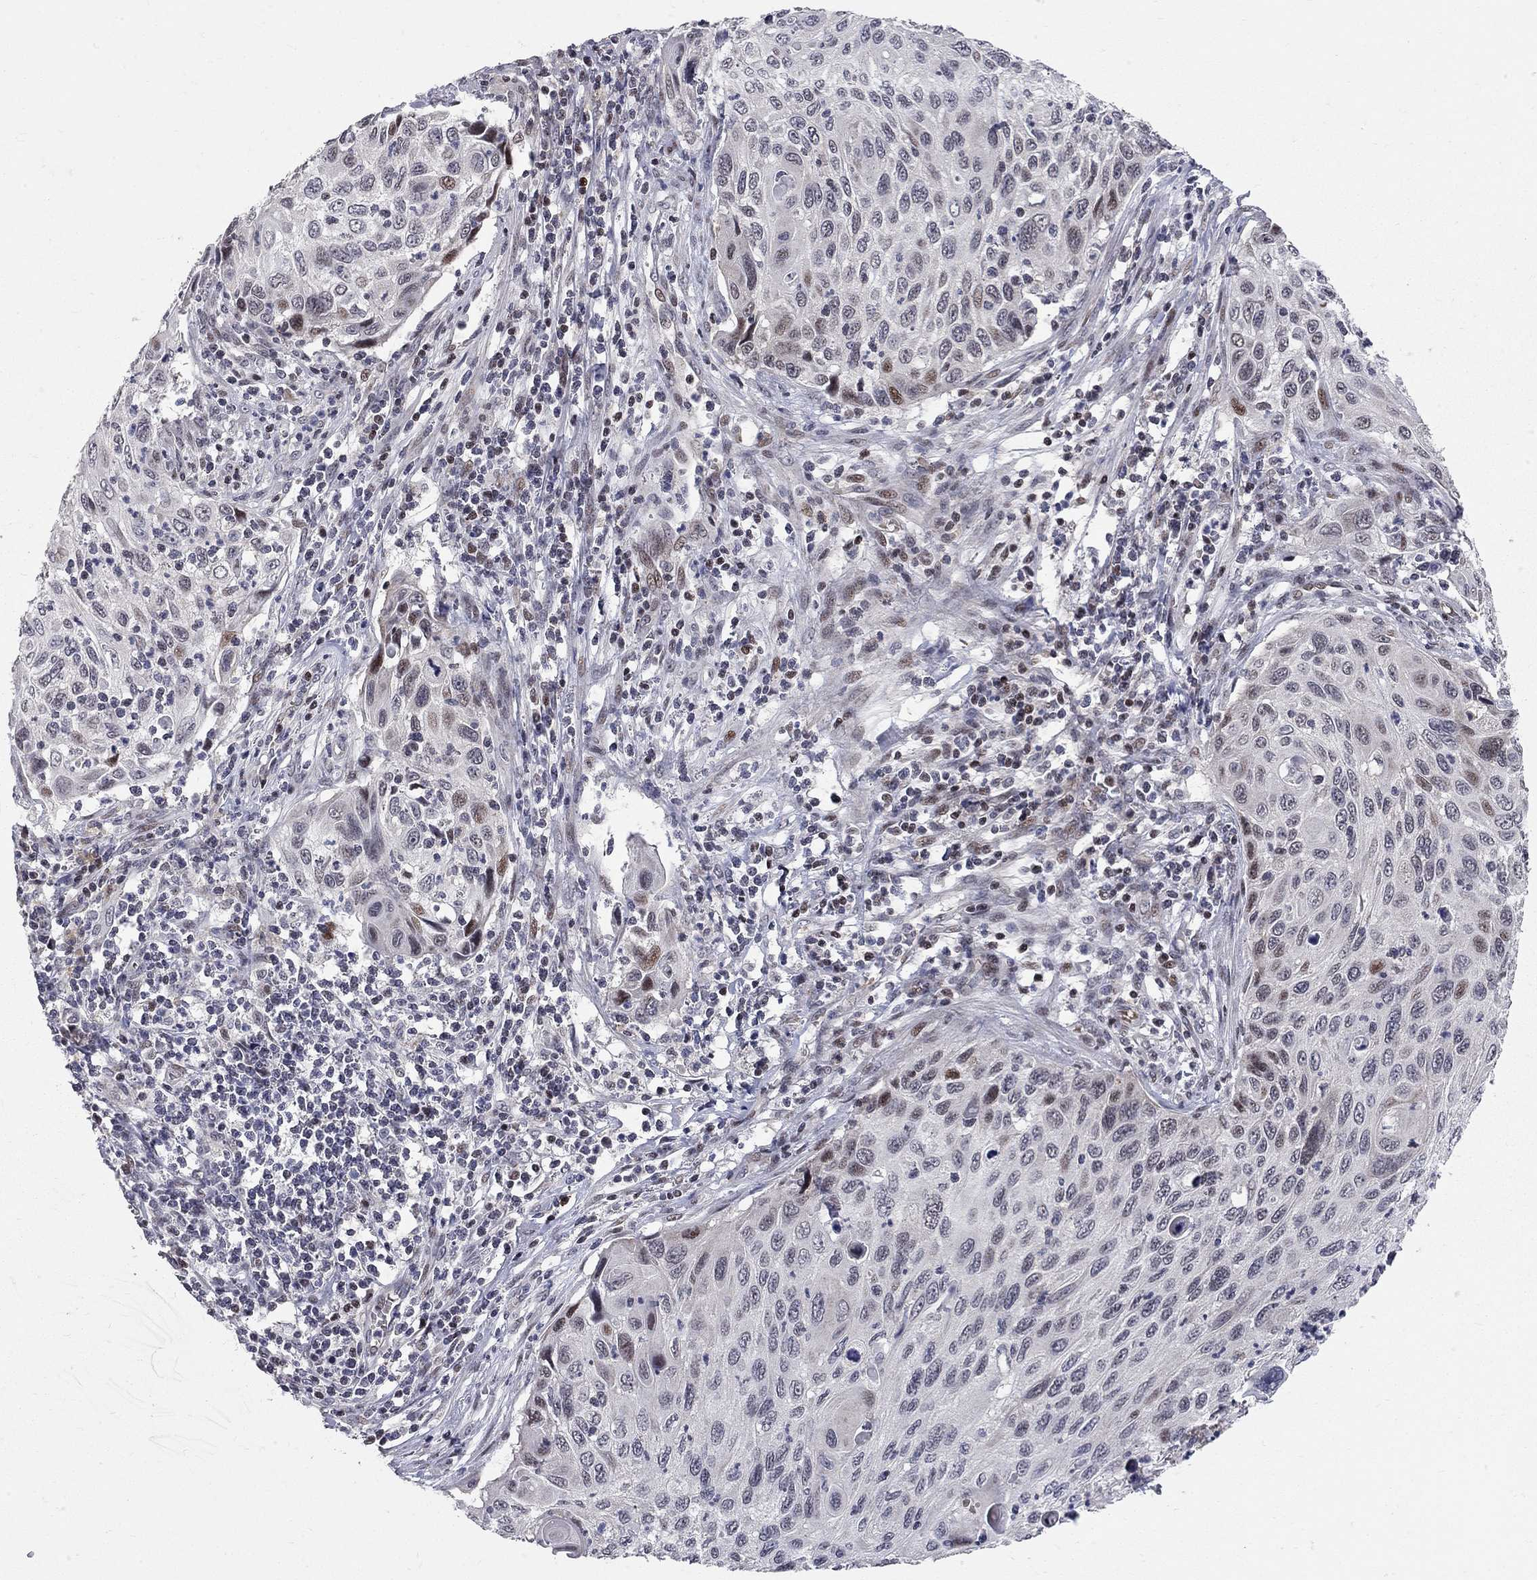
{"staining": {"intensity": "weak", "quantity": "<25%", "location": "nuclear"}, "tissue": "cervical cancer", "cell_type": "Tumor cells", "image_type": "cancer", "snomed": [{"axis": "morphology", "description": "Squamous cell carcinoma, NOS"}, {"axis": "topography", "description": "Cervix"}], "caption": "Image shows no significant protein expression in tumor cells of squamous cell carcinoma (cervical).", "gene": "HDAC3", "patient": {"sex": "female", "age": 70}}